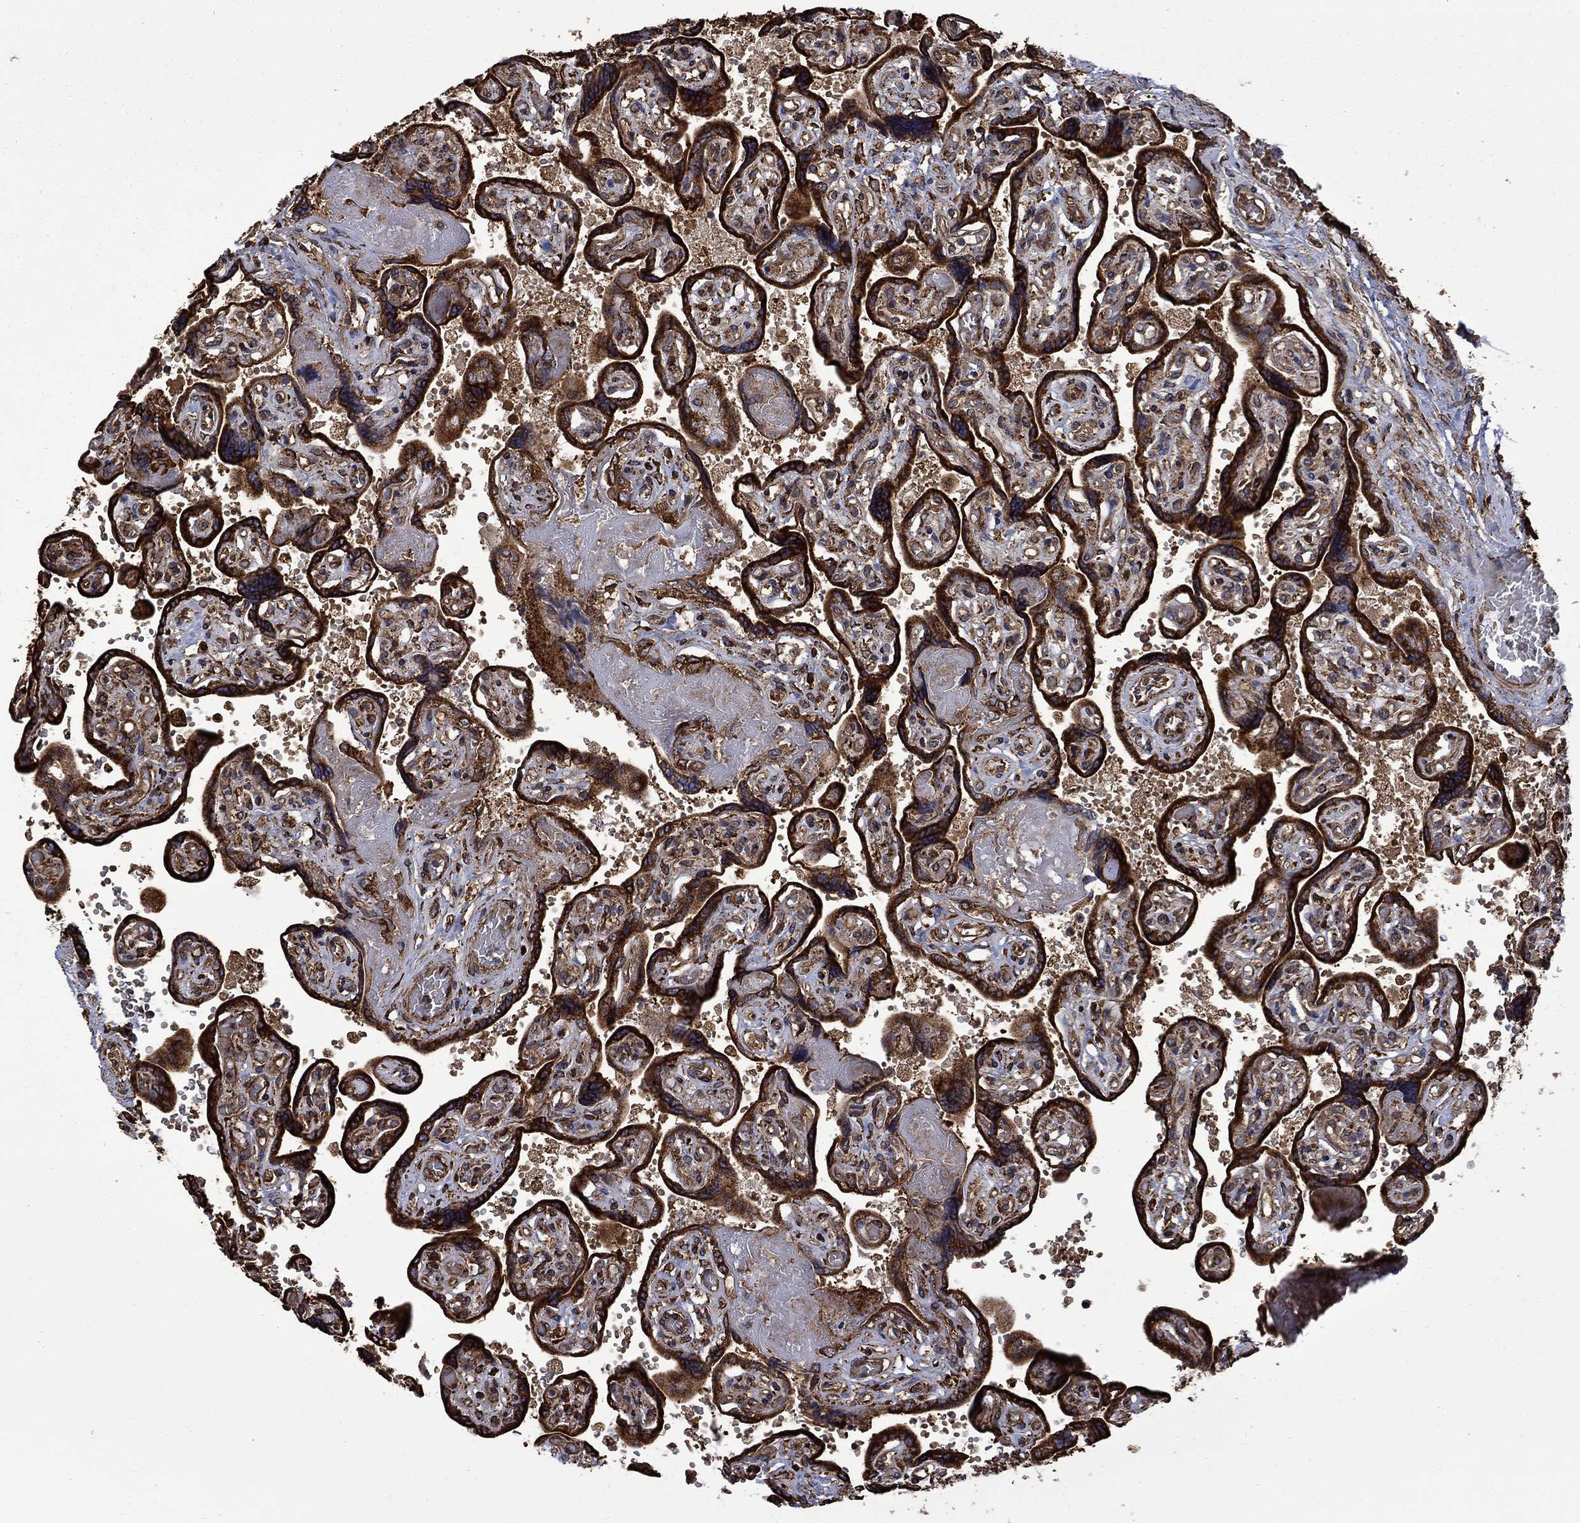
{"staining": {"intensity": "strong", "quantity": ">75%", "location": "cytoplasmic/membranous"}, "tissue": "placenta", "cell_type": "Trophoblastic cells", "image_type": "normal", "snomed": [{"axis": "morphology", "description": "Normal tissue, NOS"}, {"axis": "topography", "description": "Placenta"}], "caption": "About >75% of trophoblastic cells in benign placenta reveal strong cytoplasmic/membranous protein positivity as visualized by brown immunohistochemical staining.", "gene": "CUTC", "patient": {"sex": "female", "age": 32}}